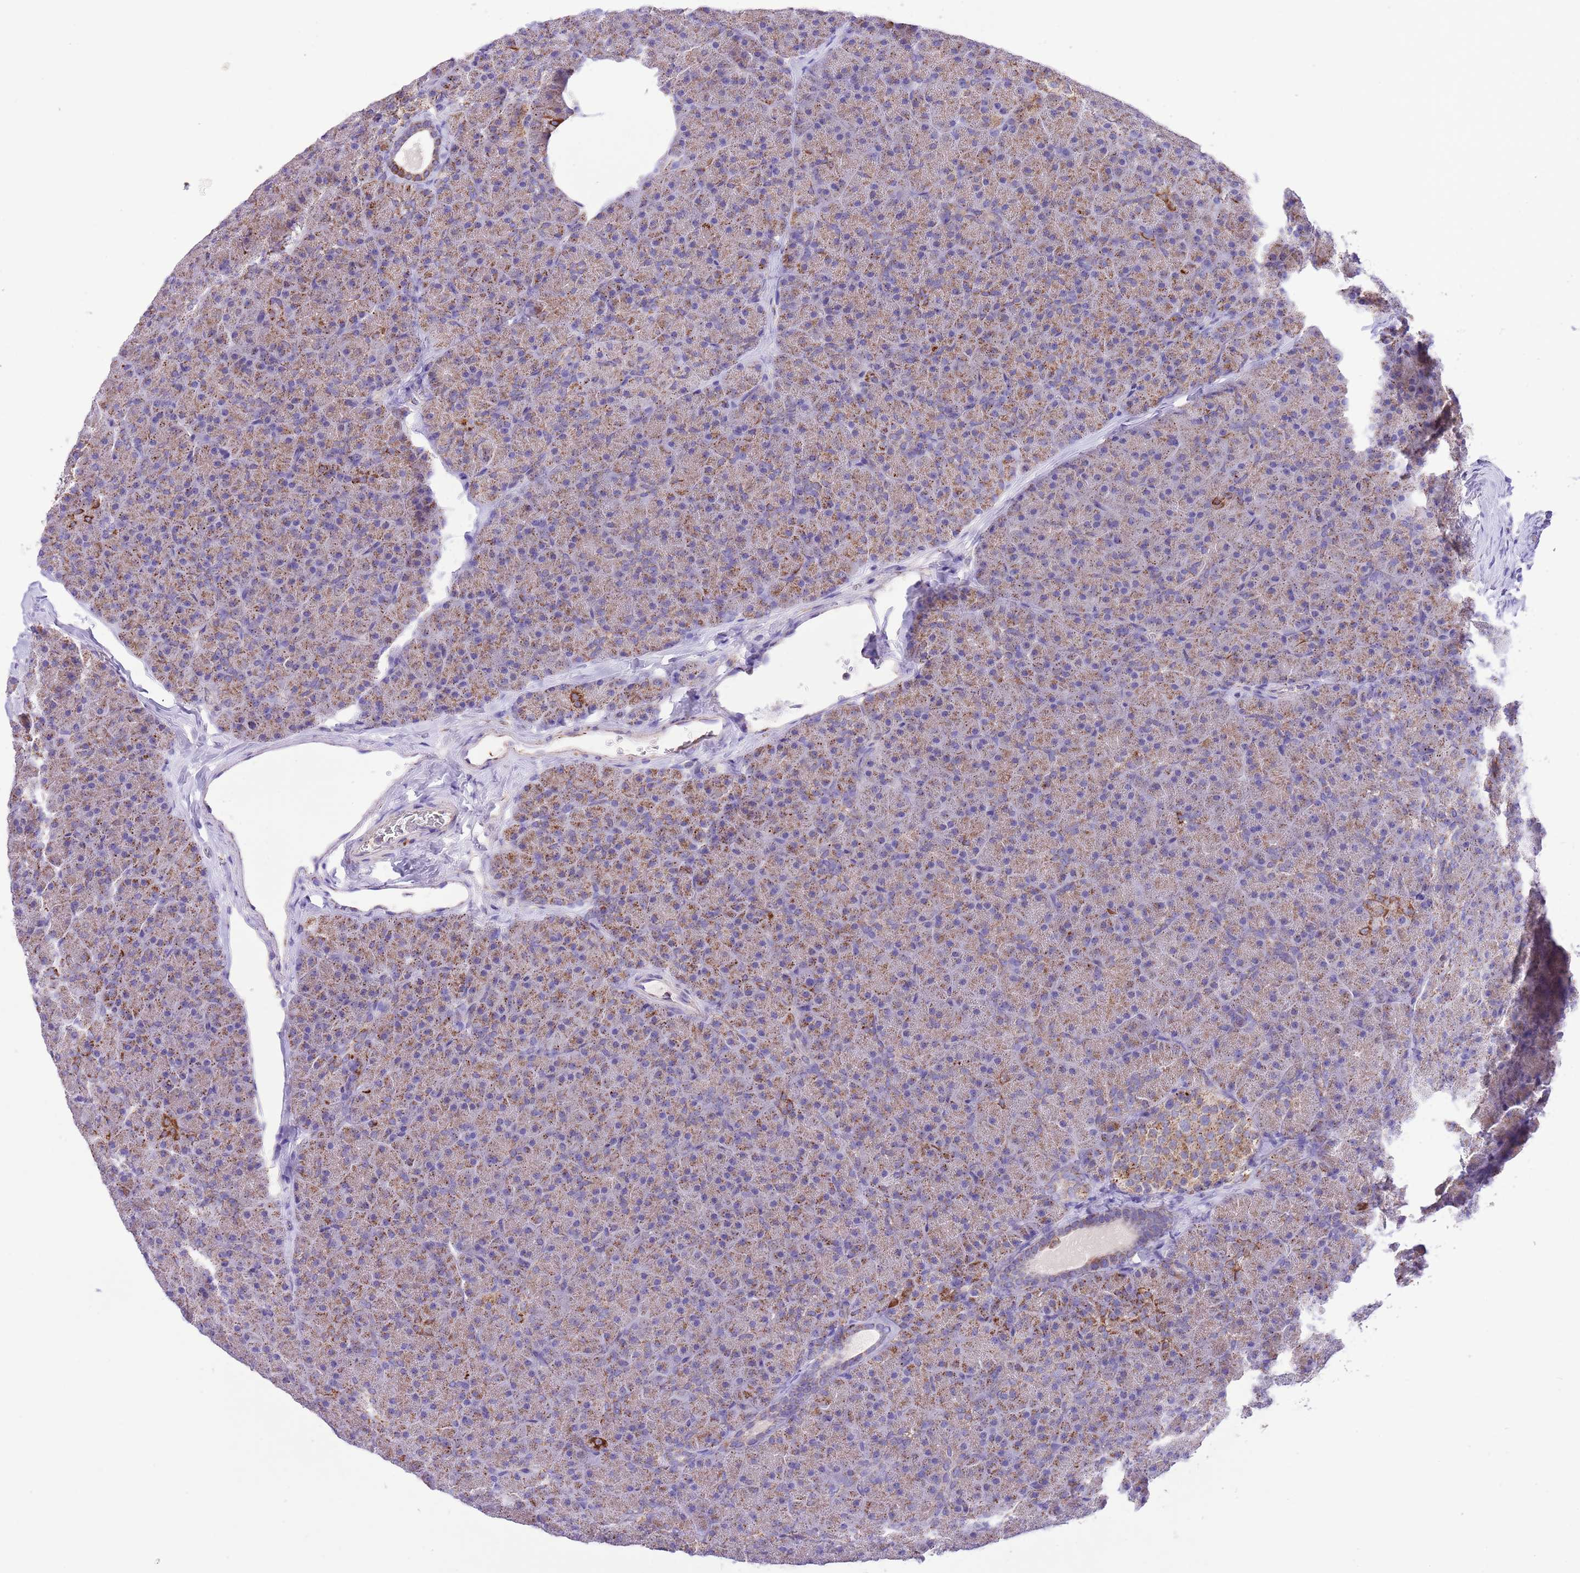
{"staining": {"intensity": "moderate", "quantity": ">75%", "location": "cytoplasmic/membranous"}, "tissue": "pancreas", "cell_type": "Exocrine glandular cells", "image_type": "normal", "snomed": [{"axis": "morphology", "description": "Normal tissue, NOS"}, {"axis": "topography", "description": "Pancreas"}], "caption": "This micrograph shows immunohistochemistry (IHC) staining of unremarkable human pancreas, with medium moderate cytoplasmic/membranous positivity in about >75% of exocrine glandular cells.", "gene": "TEKTIP1", "patient": {"sex": "male", "age": 36}}